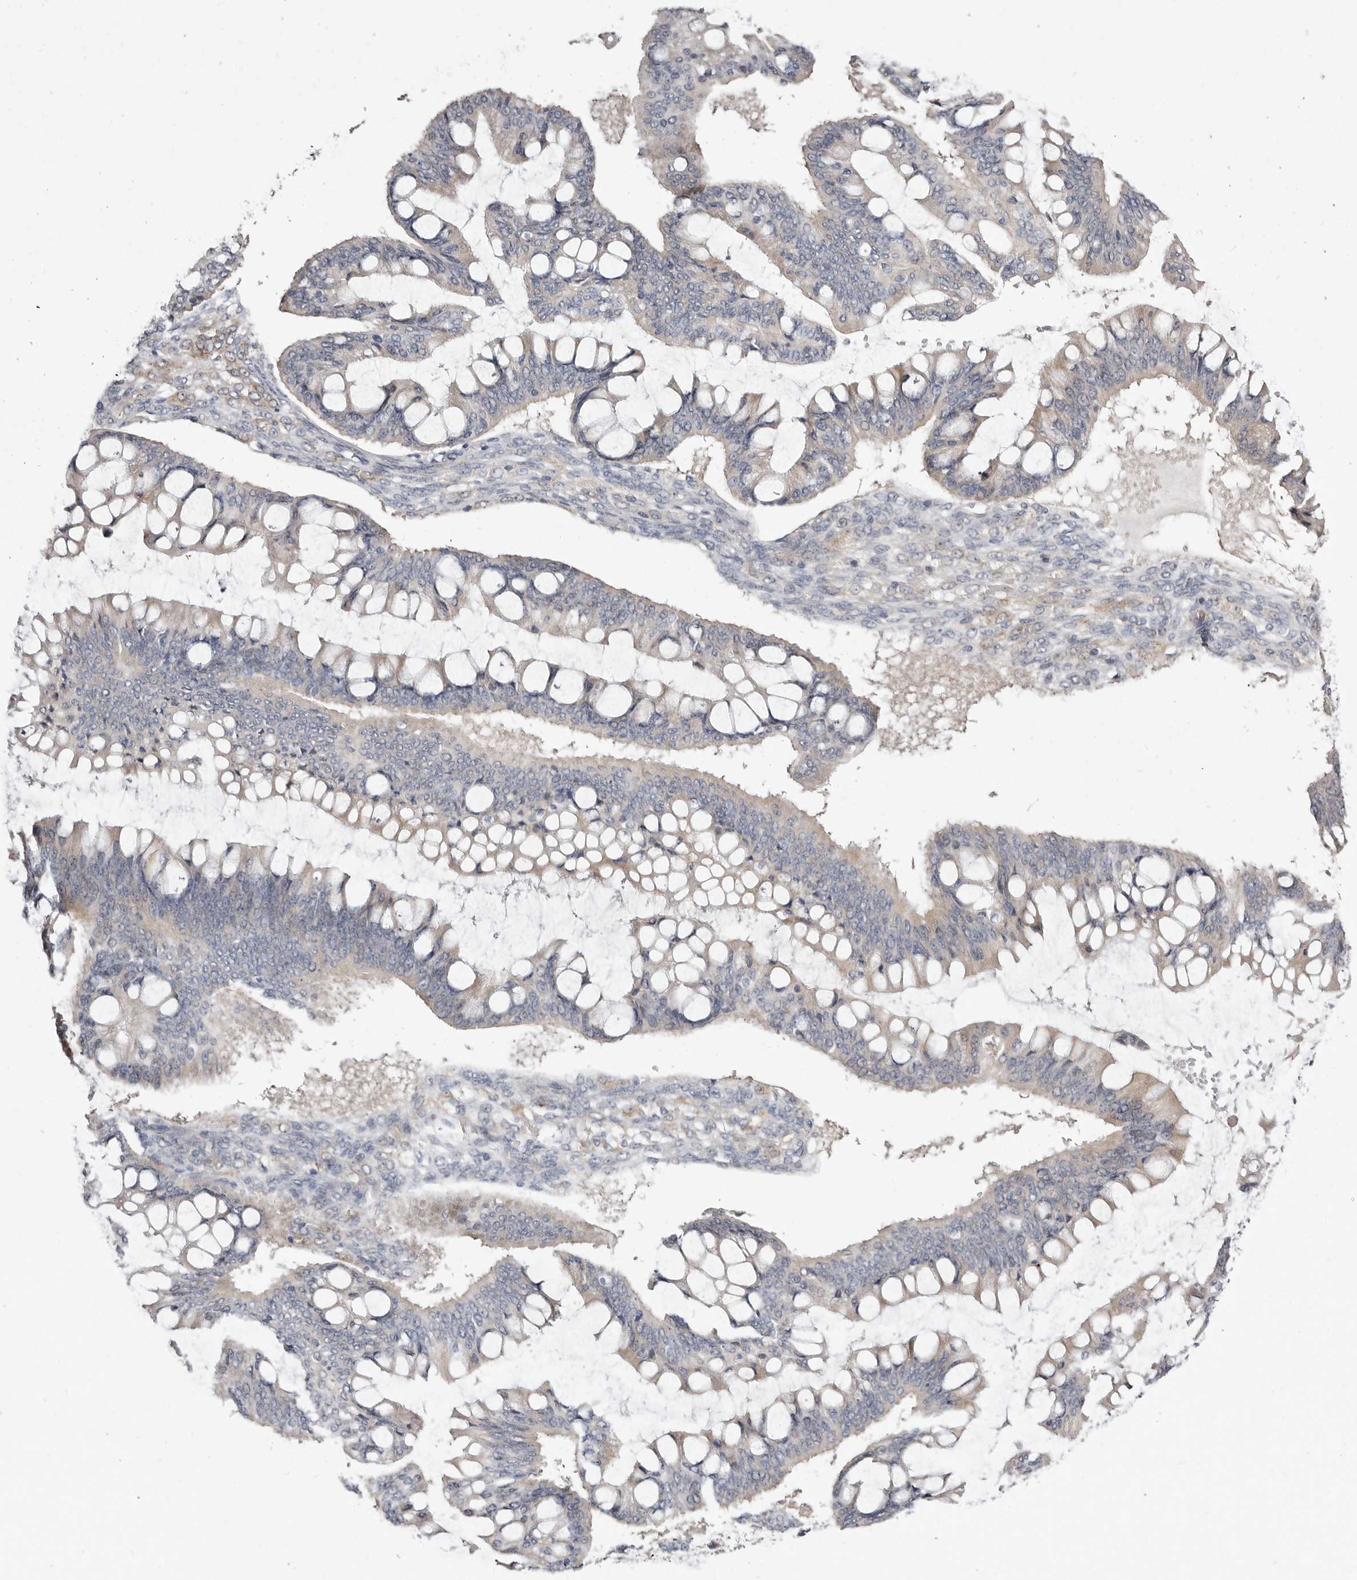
{"staining": {"intensity": "weak", "quantity": "<25%", "location": "cytoplasmic/membranous"}, "tissue": "ovarian cancer", "cell_type": "Tumor cells", "image_type": "cancer", "snomed": [{"axis": "morphology", "description": "Cystadenocarcinoma, mucinous, NOS"}, {"axis": "topography", "description": "Ovary"}], "caption": "The histopathology image reveals no significant positivity in tumor cells of ovarian mucinous cystadenocarcinoma.", "gene": "KLHL4", "patient": {"sex": "female", "age": 73}}